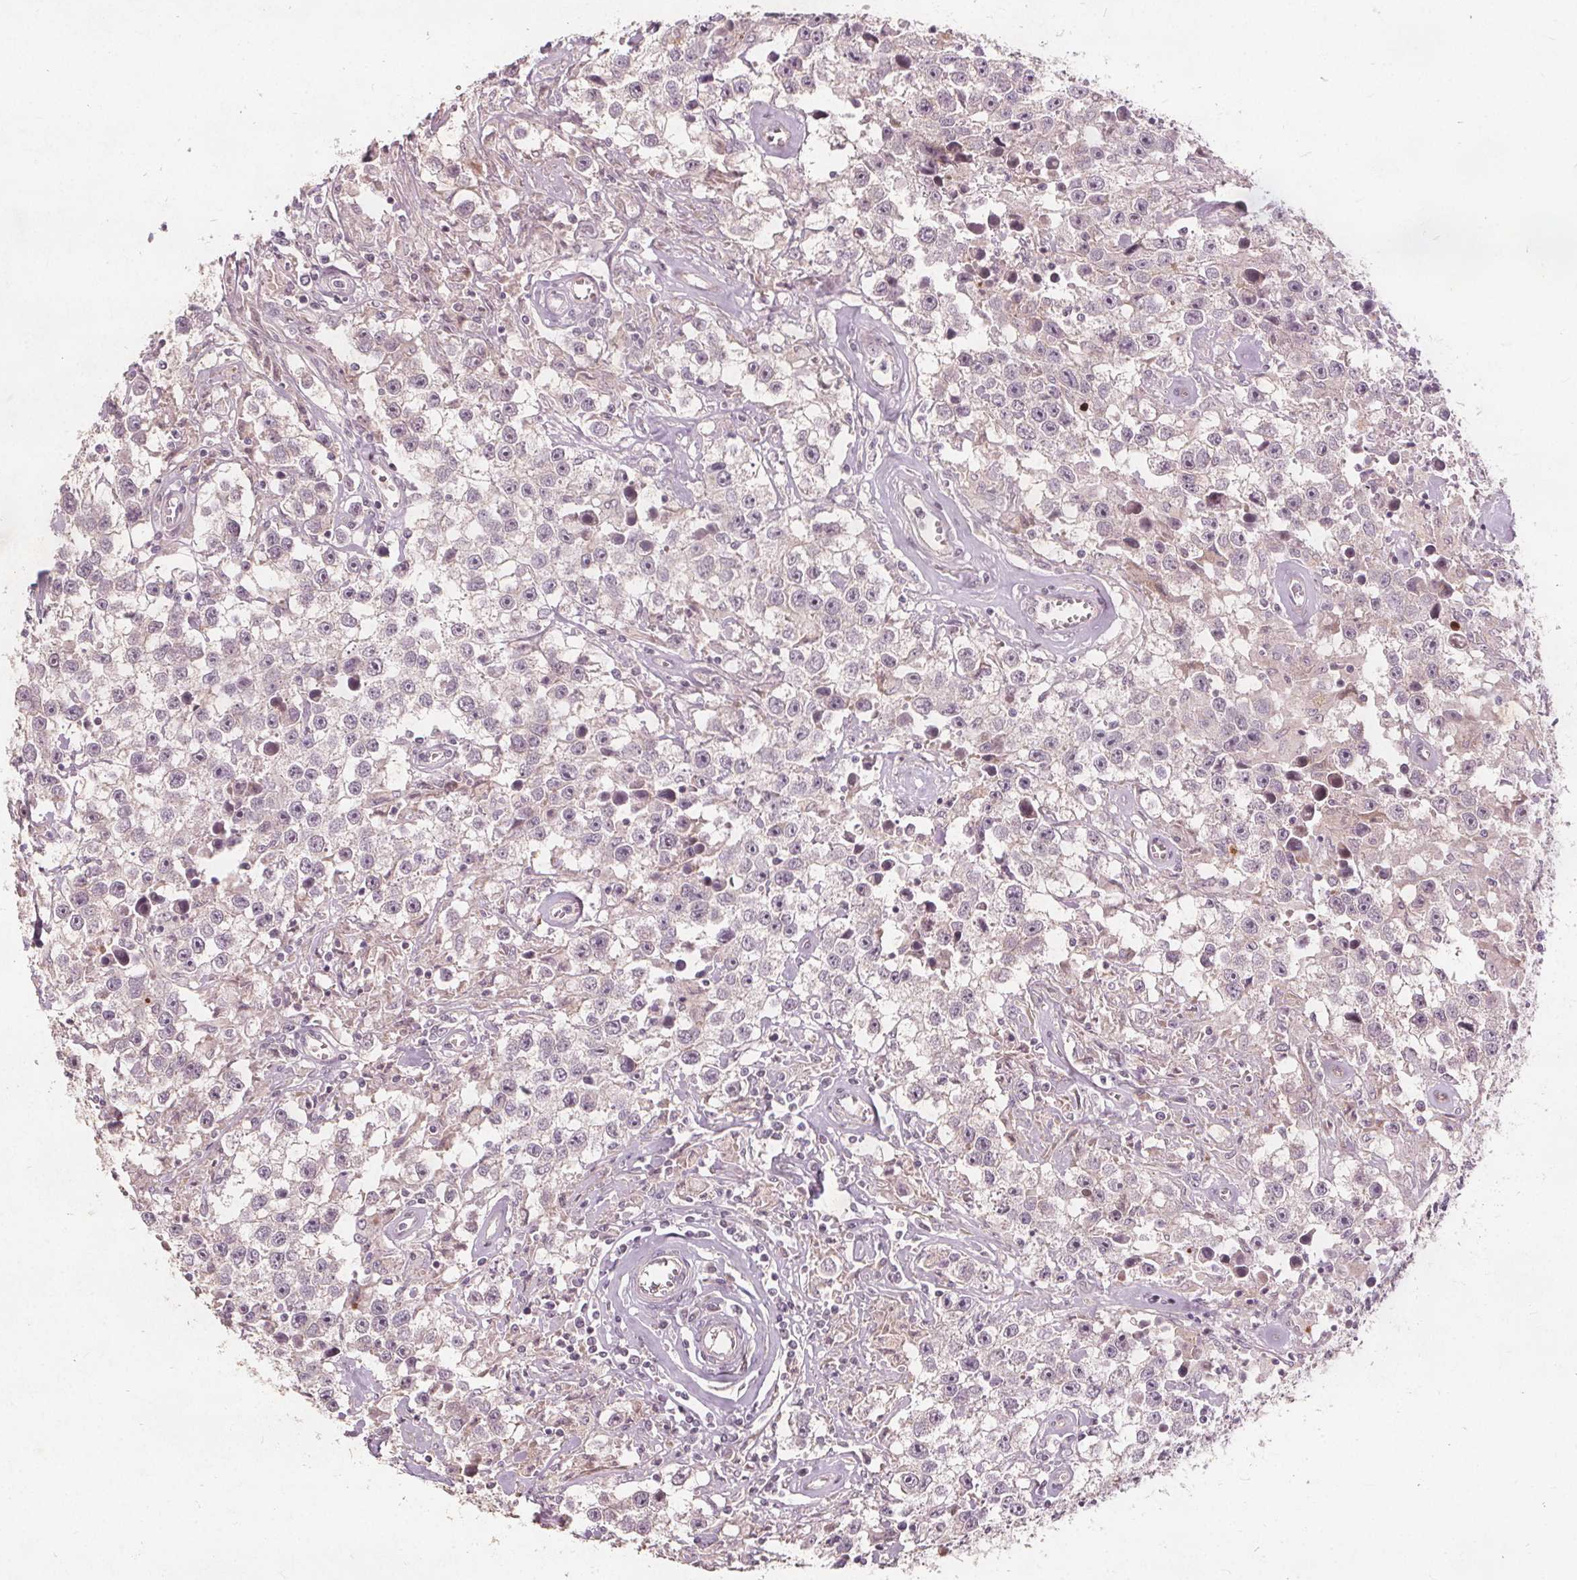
{"staining": {"intensity": "negative", "quantity": "none", "location": "none"}, "tissue": "testis cancer", "cell_type": "Tumor cells", "image_type": "cancer", "snomed": [{"axis": "morphology", "description": "Seminoma, NOS"}, {"axis": "topography", "description": "Testis"}], "caption": "A high-resolution histopathology image shows immunohistochemistry staining of testis seminoma, which exhibits no significant positivity in tumor cells. Nuclei are stained in blue.", "gene": "PTPRT", "patient": {"sex": "male", "age": 43}}